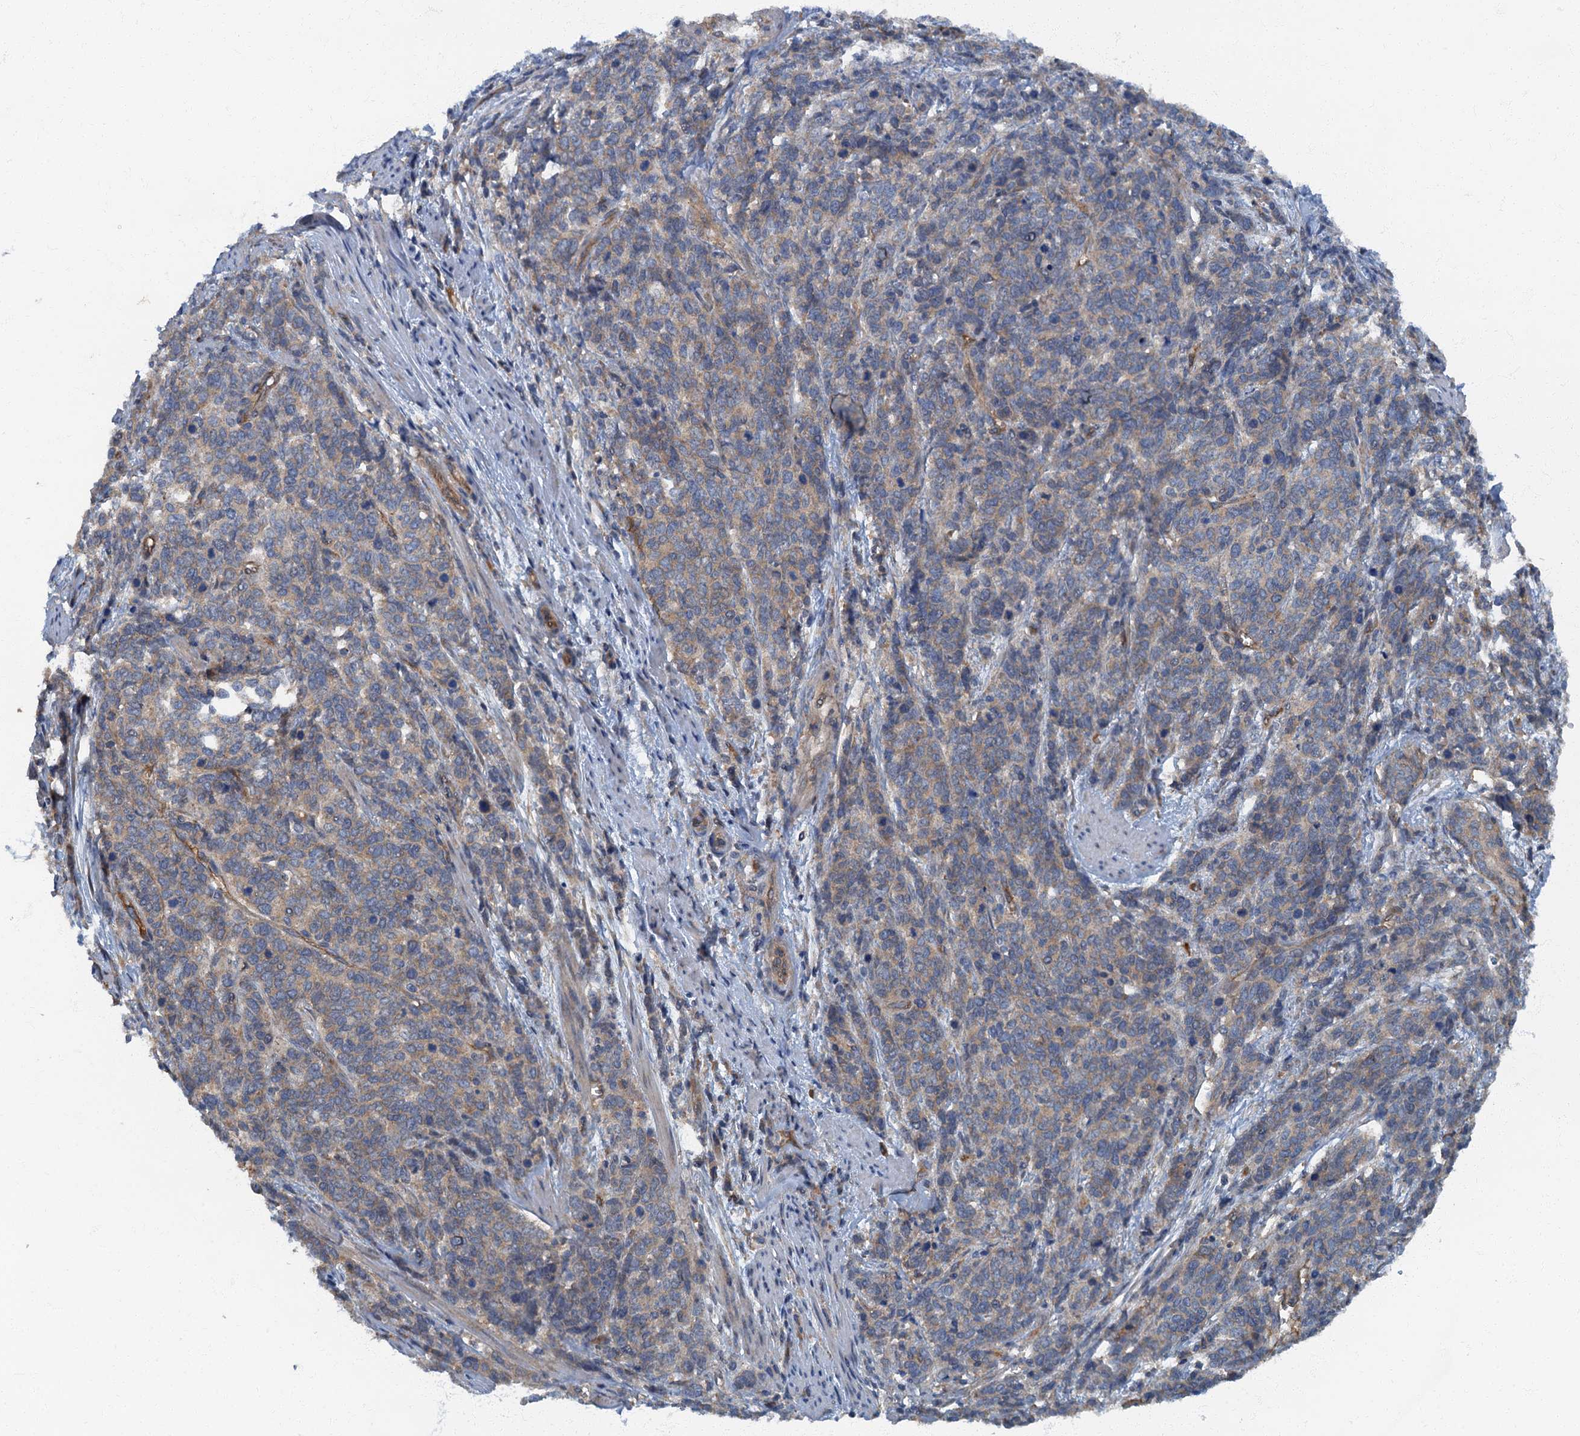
{"staining": {"intensity": "weak", "quantity": "<25%", "location": "cytoplasmic/membranous"}, "tissue": "cervical cancer", "cell_type": "Tumor cells", "image_type": "cancer", "snomed": [{"axis": "morphology", "description": "Squamous cell carcinoma, NOS"}, {"axis": "topography", "description": "Cervix"}], "caption": "Cervical cancer (squamous cell carcinoma) was stained to show a protein in brown. There is no significant positivity in tumor cells. The staining was performed using DAB (3,3'-diaminobenzidine) to visualize the protein expression in brown, while the nuclei were stained in blue with hematoxylin (Magnification: 20x).", "gene": "ARL11", "patient": {"sex": "female", "age": 60}}